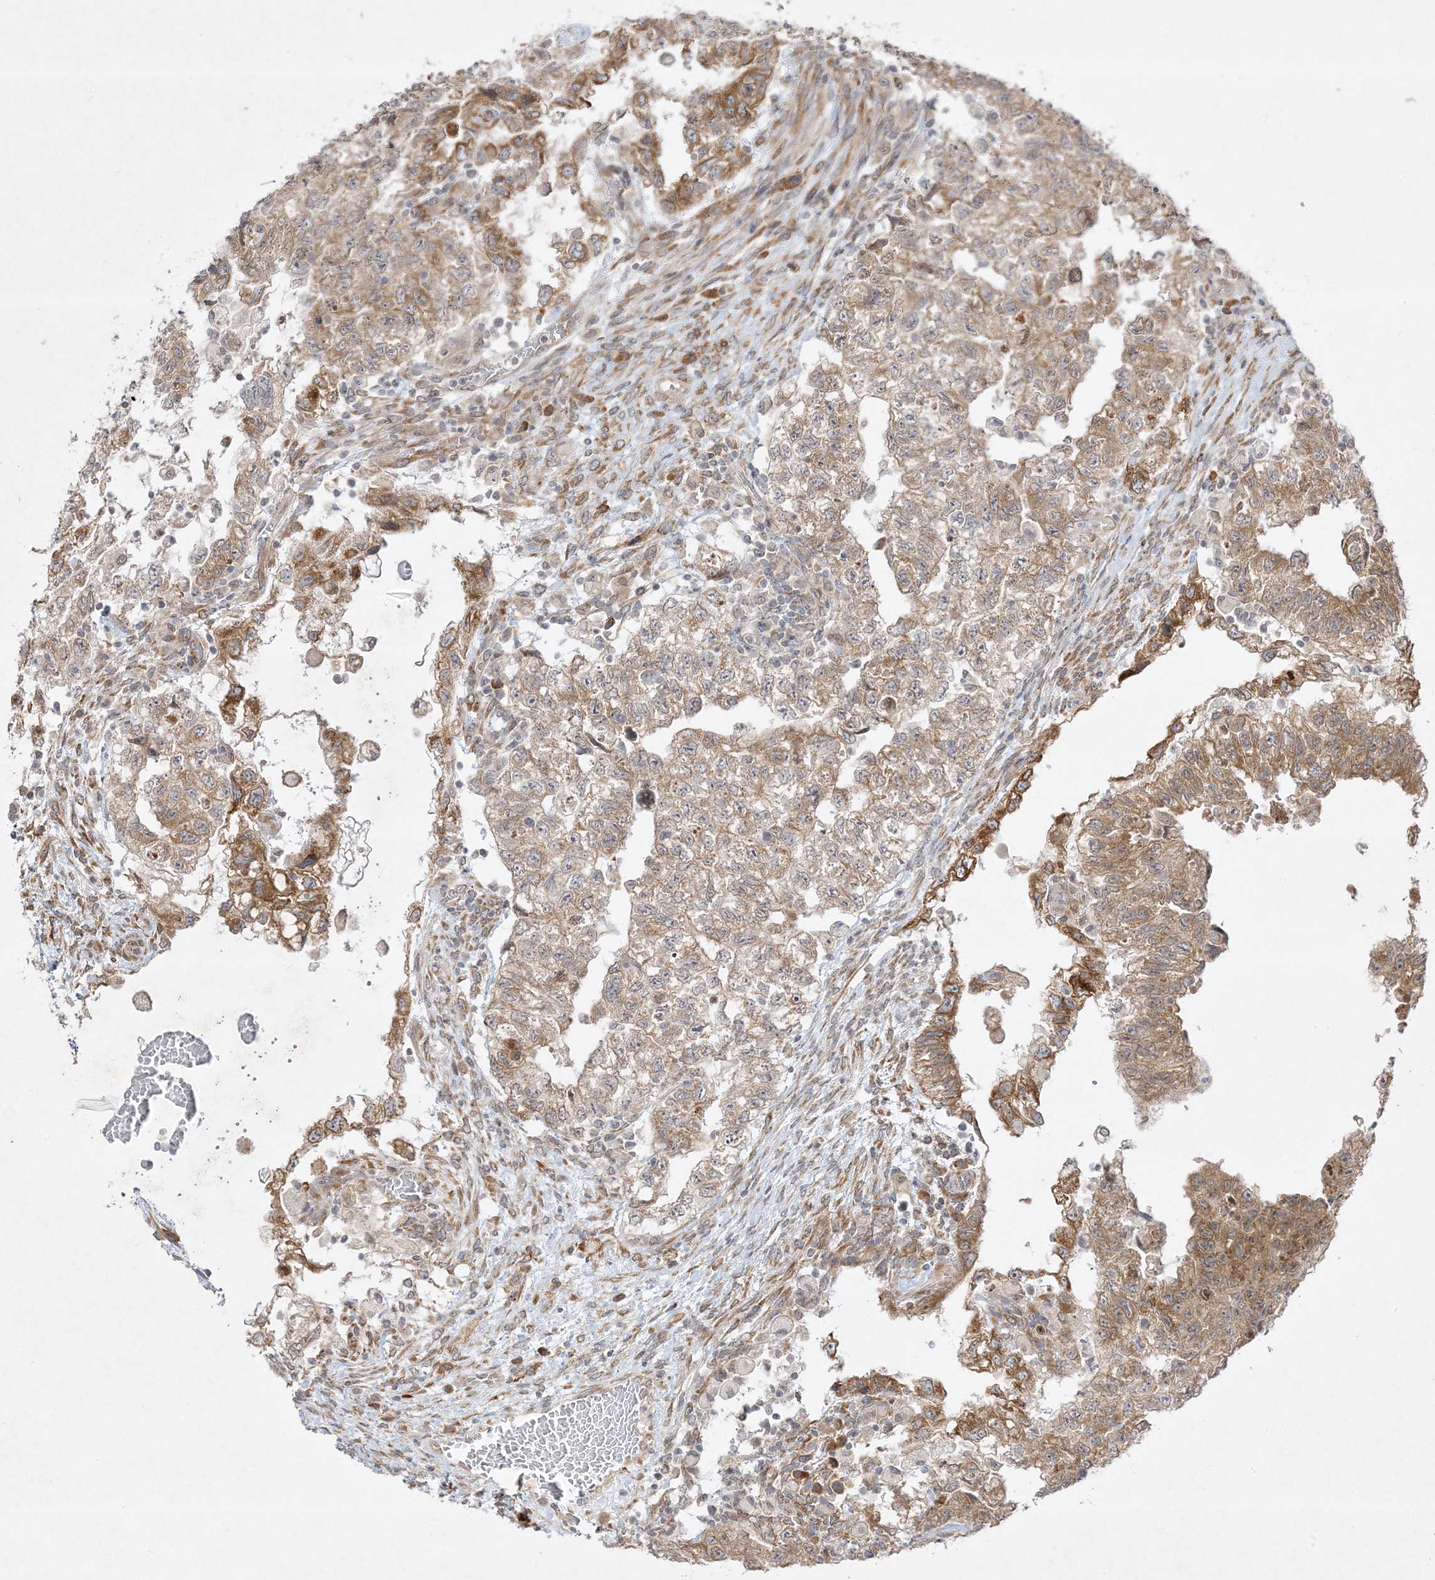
{"staining": {"intensity": "moderate", "quantity": ">75%", "location": "cytoplasmic/membranous"}, "tissue": "testis cancer", "cell_type": "Tumor cells", "image_type": "cancer", "snomed": [{"axis": "morphology", "description": "Carcinoma, Embryonal, NOS"}, {"axis": "topography", "description": "Testis"}], "caption": "IHC (DAB (3,3'-diaminobenzidine)) staining of embryonal carcinoma (testis) exhibits moderate cytoplasmic/membranous protein staining in about >75% of tumor cells.", "gene": "C2CD2", "patient": {"sex": "male", "age": 36}}